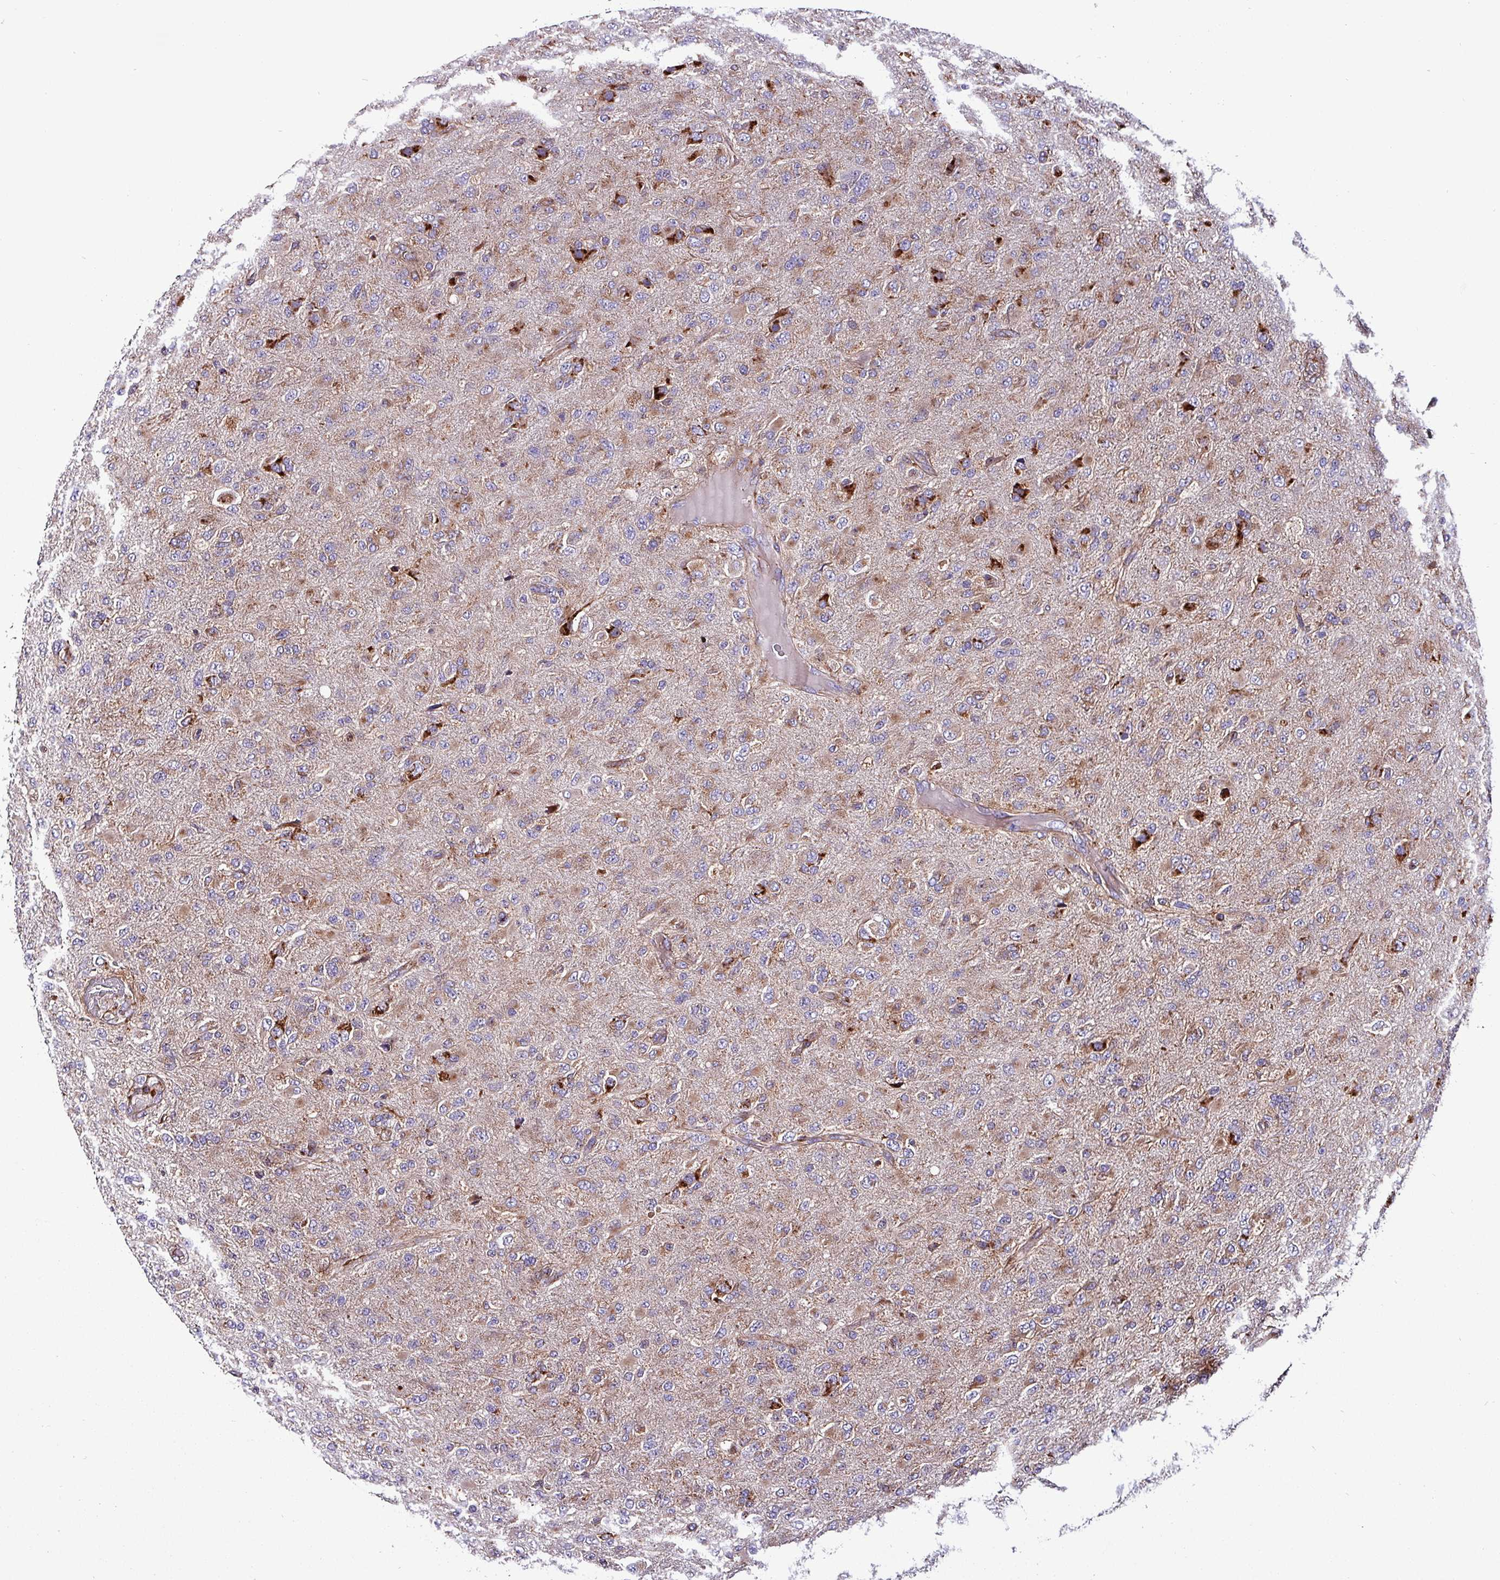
{"staining": {"intensity": "moderate", "quantity": ">75%", "location": "cytoplasmic/membranous"}, "tissue": "glioma", "cell_type": "Tumor cells", "image_type": "cancer", "snomed": [{"axis": "morphology", "description": "Glioma, malignant, Low grade"}, {"axis": "topography", "description": "Brain"}], "caption": "This is an image of IHC staining of malignant low-grade glioma, which shows moderate staining in the cytoplasmic/membranous of tumor cells.", "gene": "VAMP4", "patient": {"sex": "male", "age": 65}}